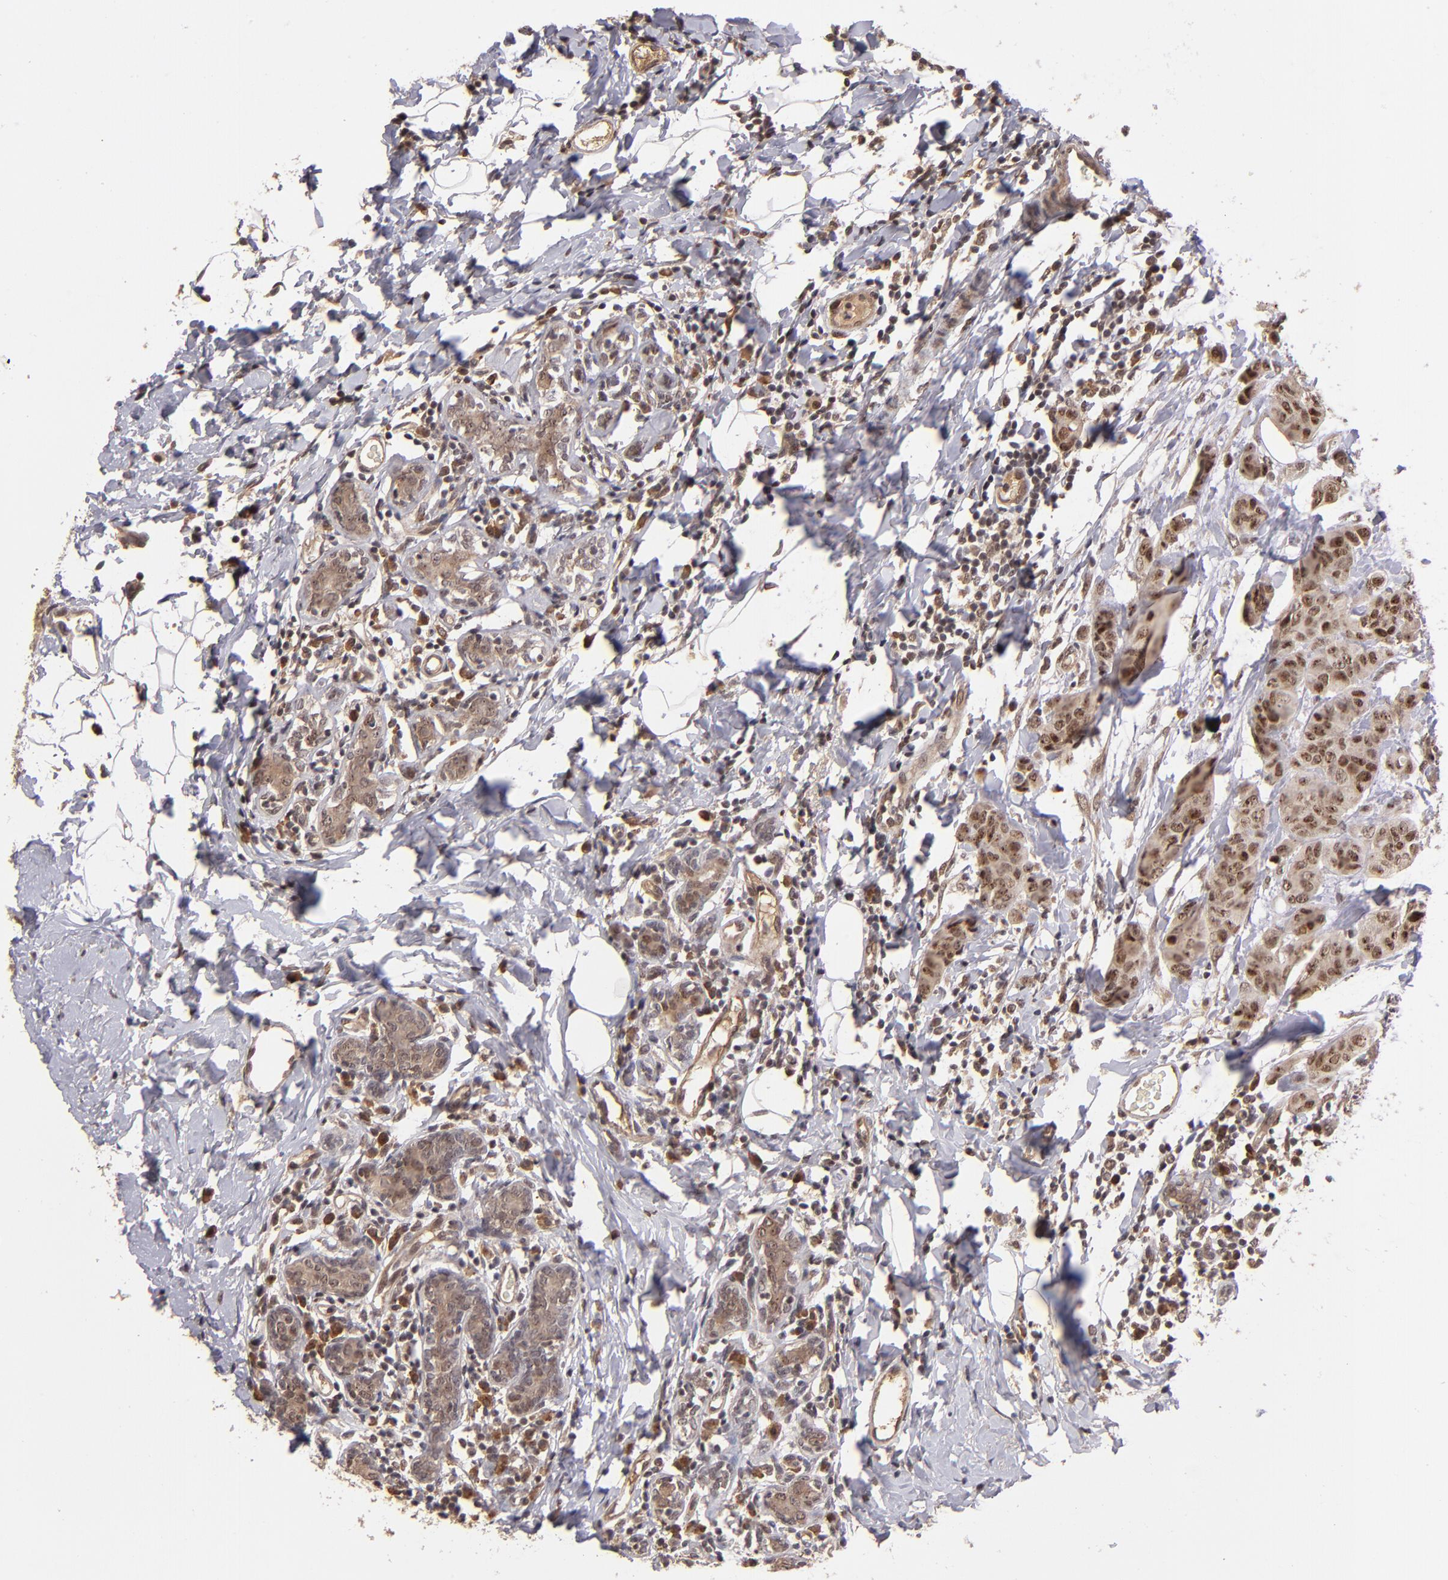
{"staining": {"intensity": "moderate", "quantity": ">75%", "location": "nuclear"}, "tissue": "breast cancer", "cell_type": "Tumor cells", "image_type": "cancer", "snomed": [{"axis": "morphology", "description": "Duct carcinoma"}, {"axis": "topography", "description": "Breast"}], "caption": "Tumor cells exhibit moderate nuclear expression in approximately >75% of cells in breast cancer. (DAB = brown stain, brightfield microscopy at high magnification).", "gene": "ABHD12B", "patient": {"sex": "female", "age": 40}}